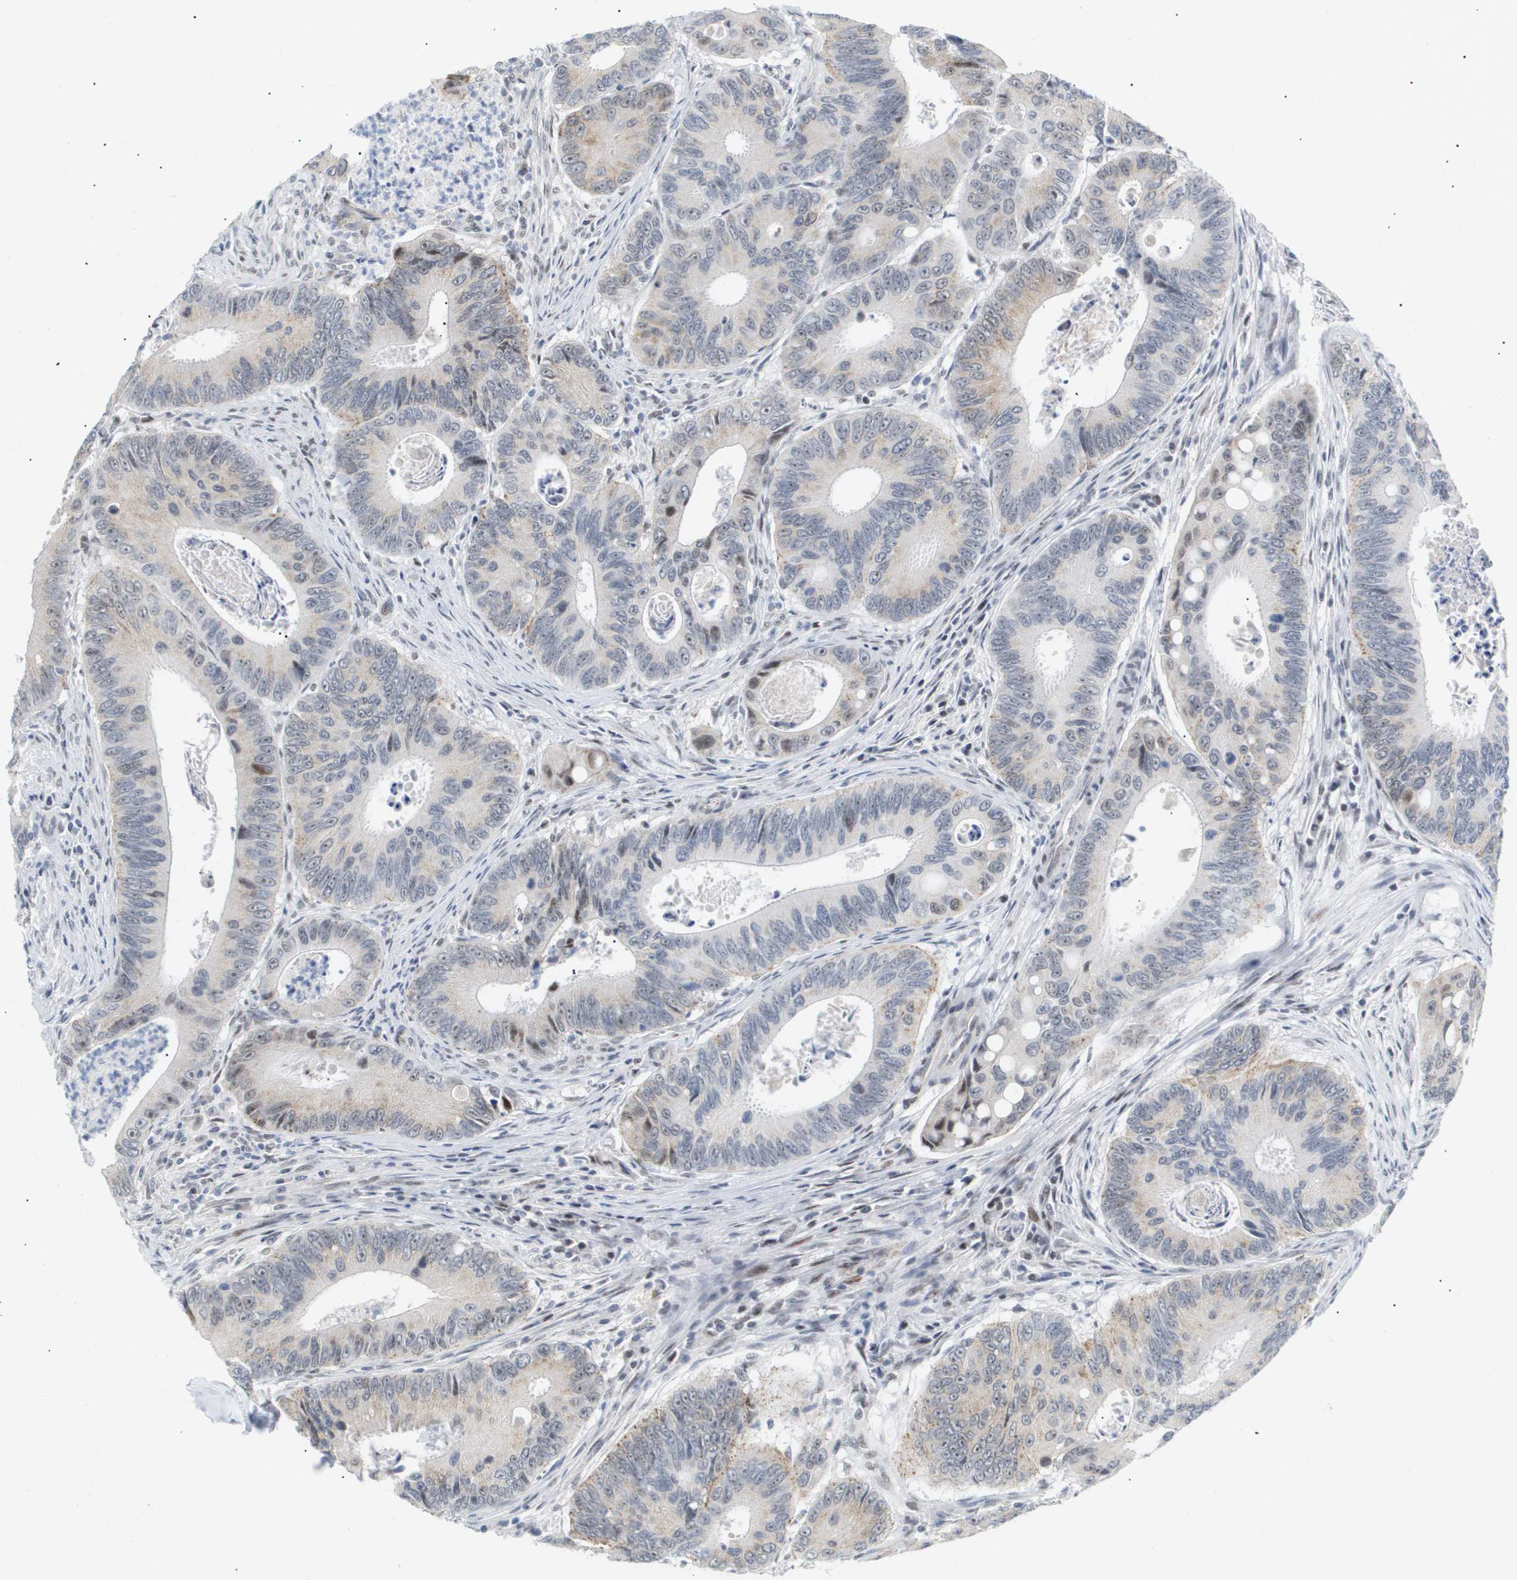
{"staining": {"intensity": "moderate", "quantity": "<25%", "location": "nuclear"}, "tissue": "colorectal cancer", "cell_type": "Tumor cells", "image_type": "cancer", "snomed": [{"axis": "morphology", "description": "Inflammation, NOS"}, {"axis": "morphology", "description": "Adenocarcinoma, NOS"}, {"axis": "topography", "description": "Colon"}], "caption": "The histopathology image reveals staining of colorectal adenocarcinoma, revealing moderate nuclear protein positivity (brown color) within tumor cells.", "gene": "PPARD", "patient": {"sex": "male", "age": 72}}